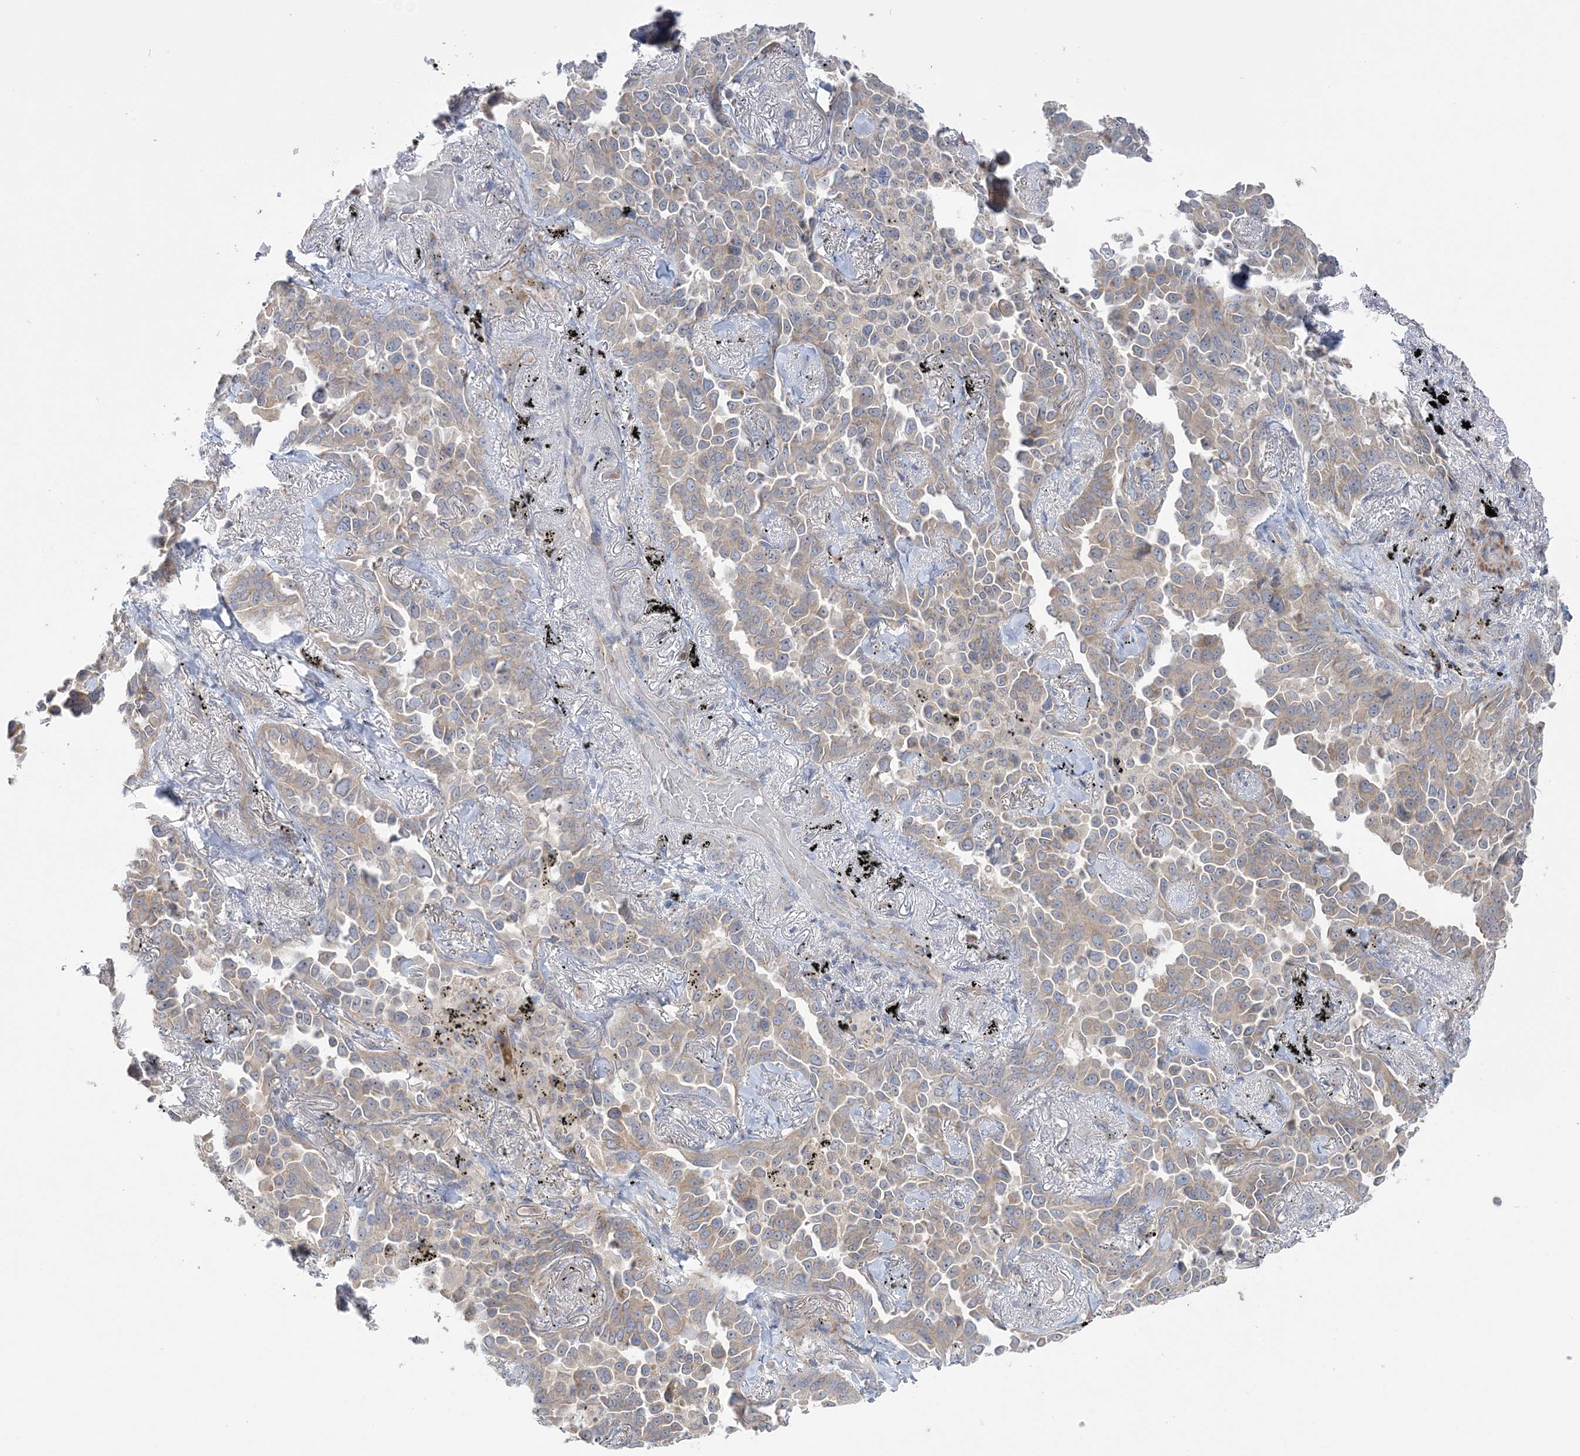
{"staining": {"intensity": "weak", "quantity": "<25%", "location": "cytoplasmic/membranous"}, "tissue": "lung cancer", "cell_type": "Tumor cells", "image_type": "cancer", "snomed": [{"axis": "morphology", "description": "Adenocarcinoma, NOS"}, {"axis": "topography", "description": "Lung"}], "caption": "This is an immunohistochemistry photomicrograph of lung adenocarcinoma. There is no expression in tumor cells.", "gene": "MMADHC", "patient": {"sex": "female", "age": 67}}